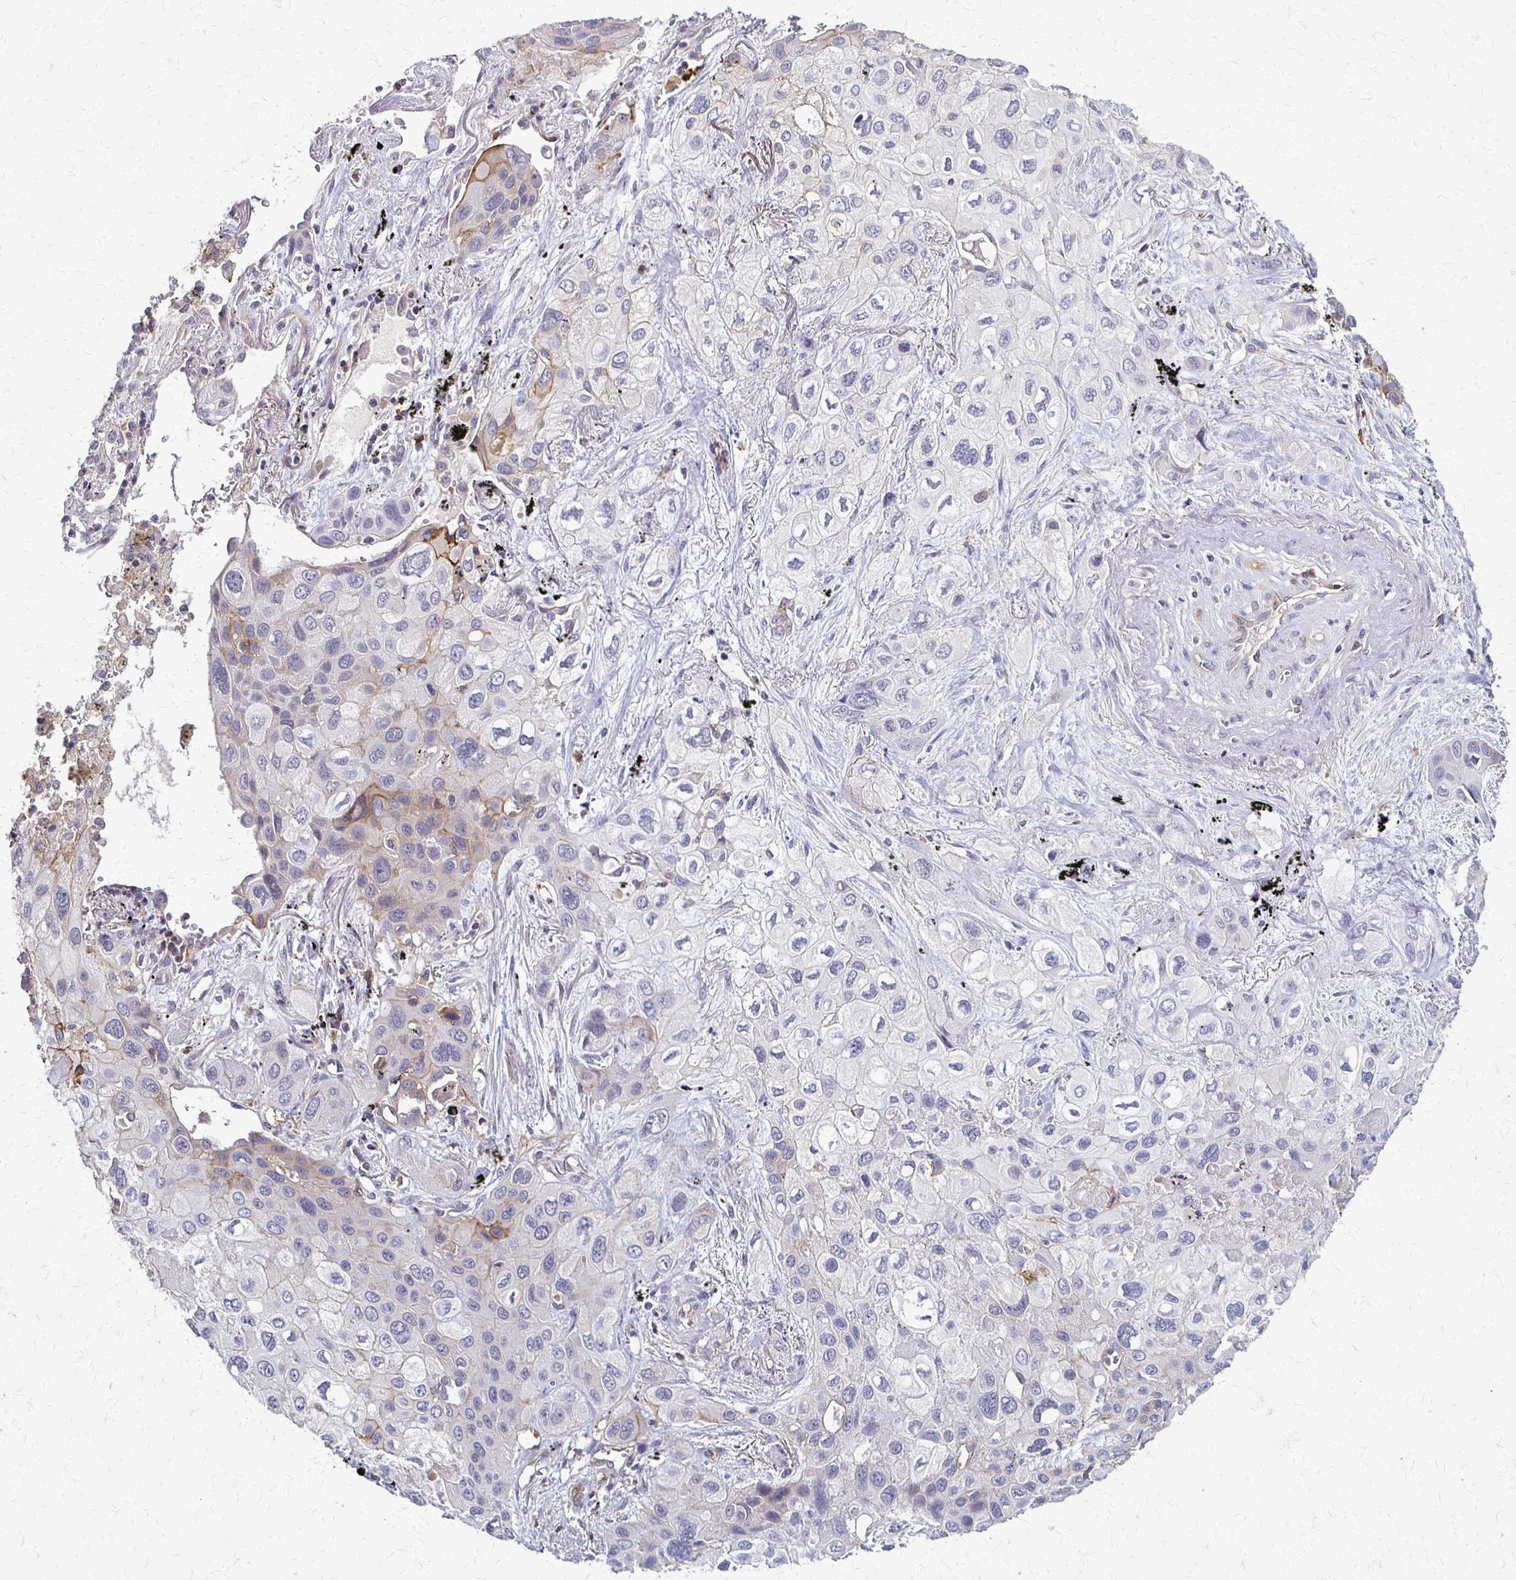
{"staining": {"intensity": "weak", "quantity": "<25%", "location": "cytoplasmic/membranous"}, "tissue": "lung cancer", "cell_type": "Tumor cells", "image_type": "cancer", "snomed": [{"axis": "morphology", "description": "Squamous cell carcinoma, NOS"}, {"axis": "morphology", "description": "Squamous cell carcinoma, metastatic, NOS"}, {"axis": "topography", "description": "Lung"}], "caption": "Squamous cell carcinoma (lung) was stained to show a protein in brown. There is no significant expression in tumor cells. (DAB IHC with hematoxylin counter stain).", "gene": "SLC9A9", "patient": {"sex": "male", "age": 59}}